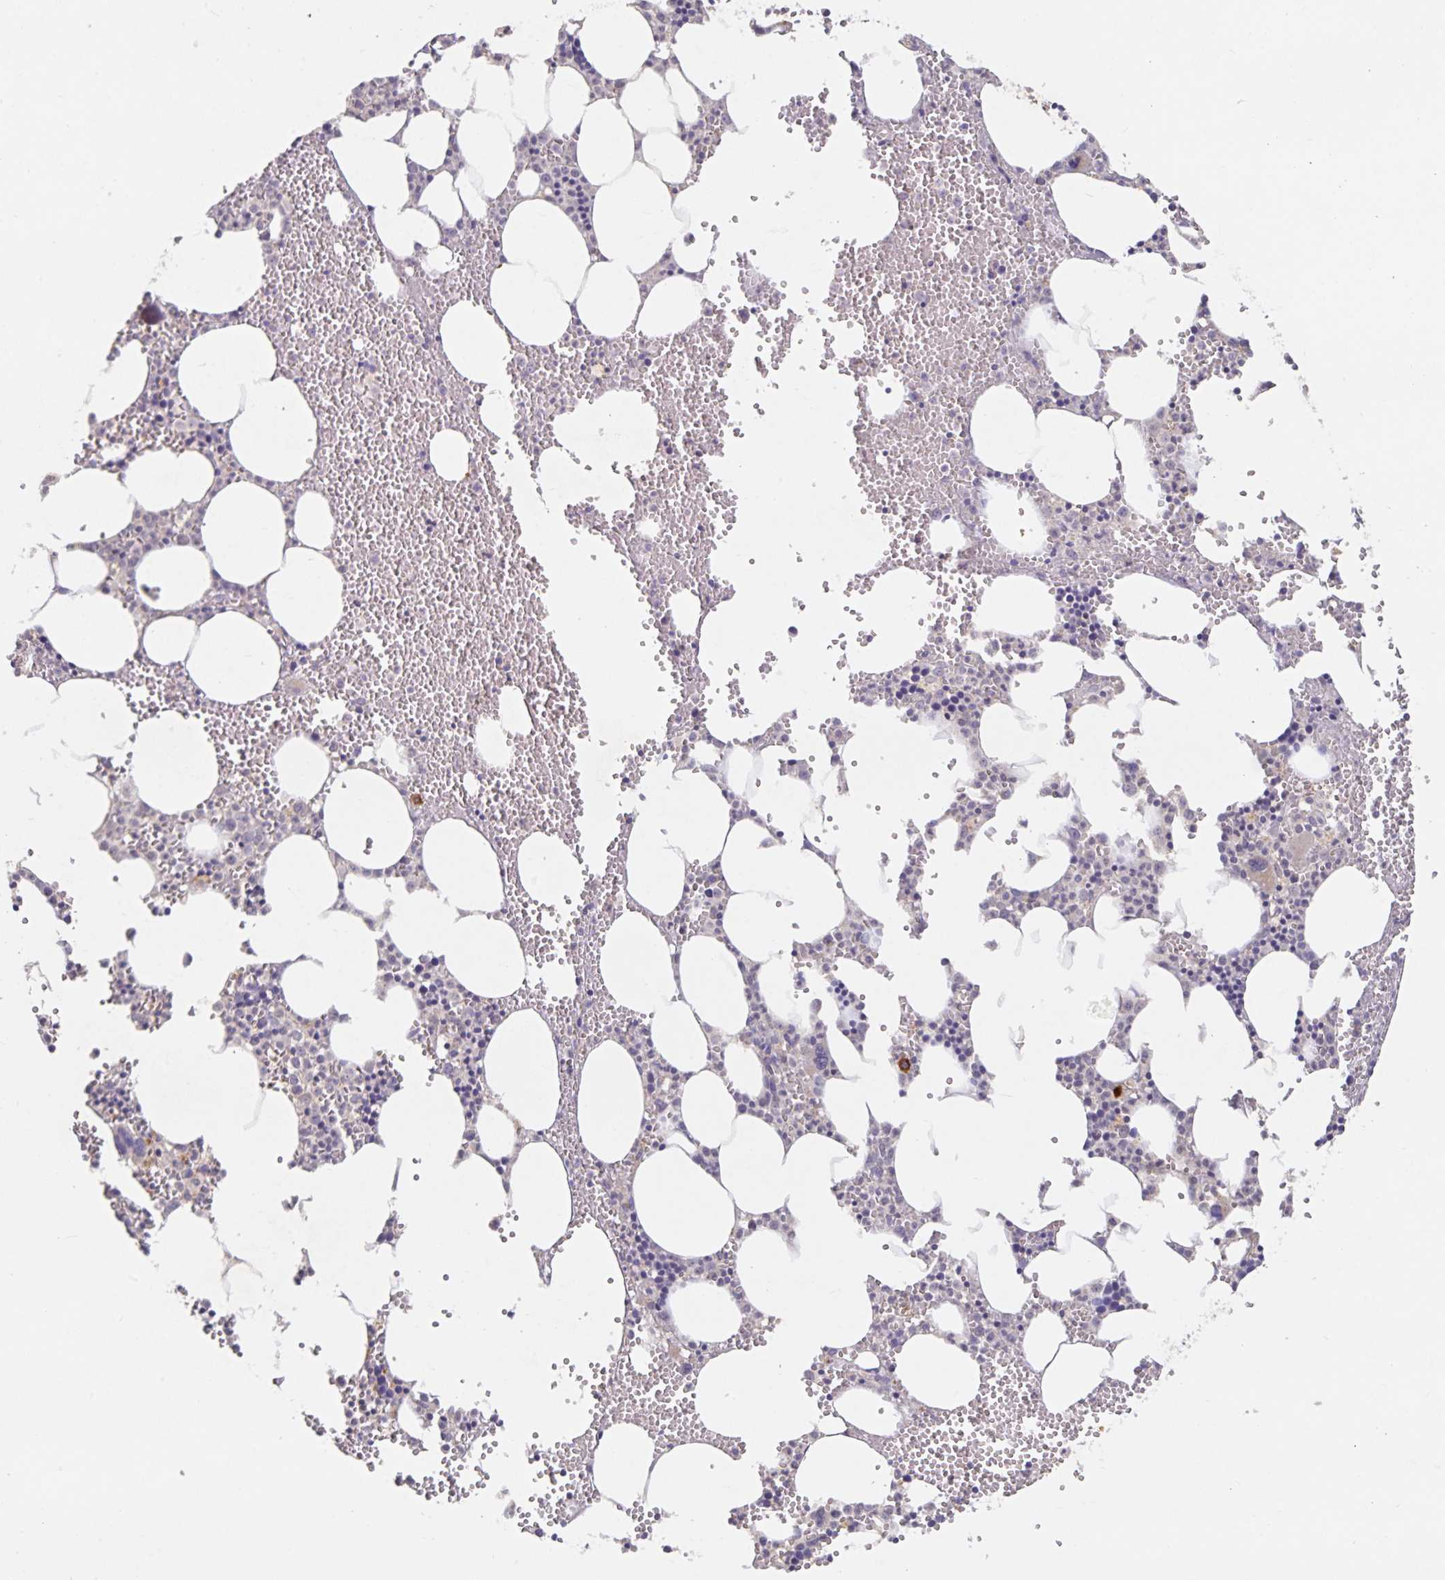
{"staining": {"intensity": "weak", "quantity": "<25%", "location": "cytoplasmic/membranous"}, "tissue": "bone marrow", "cell_type": "Hematopoietic cells", "image_type": "normal", "snomed": [{"axis": "morphology", "description": "Normal tissue, NOS"}, {"axis": "topography", "description": "Bone marrow"}], "caption": "DAB (3,3'-diaminobenzidine) immunohistochemical staining of benign human bone marrow demonstrates no significant staining in hematopoietic cells.", "gene": "HEPN1", "patient": {"sex": "male", "age": 89}}